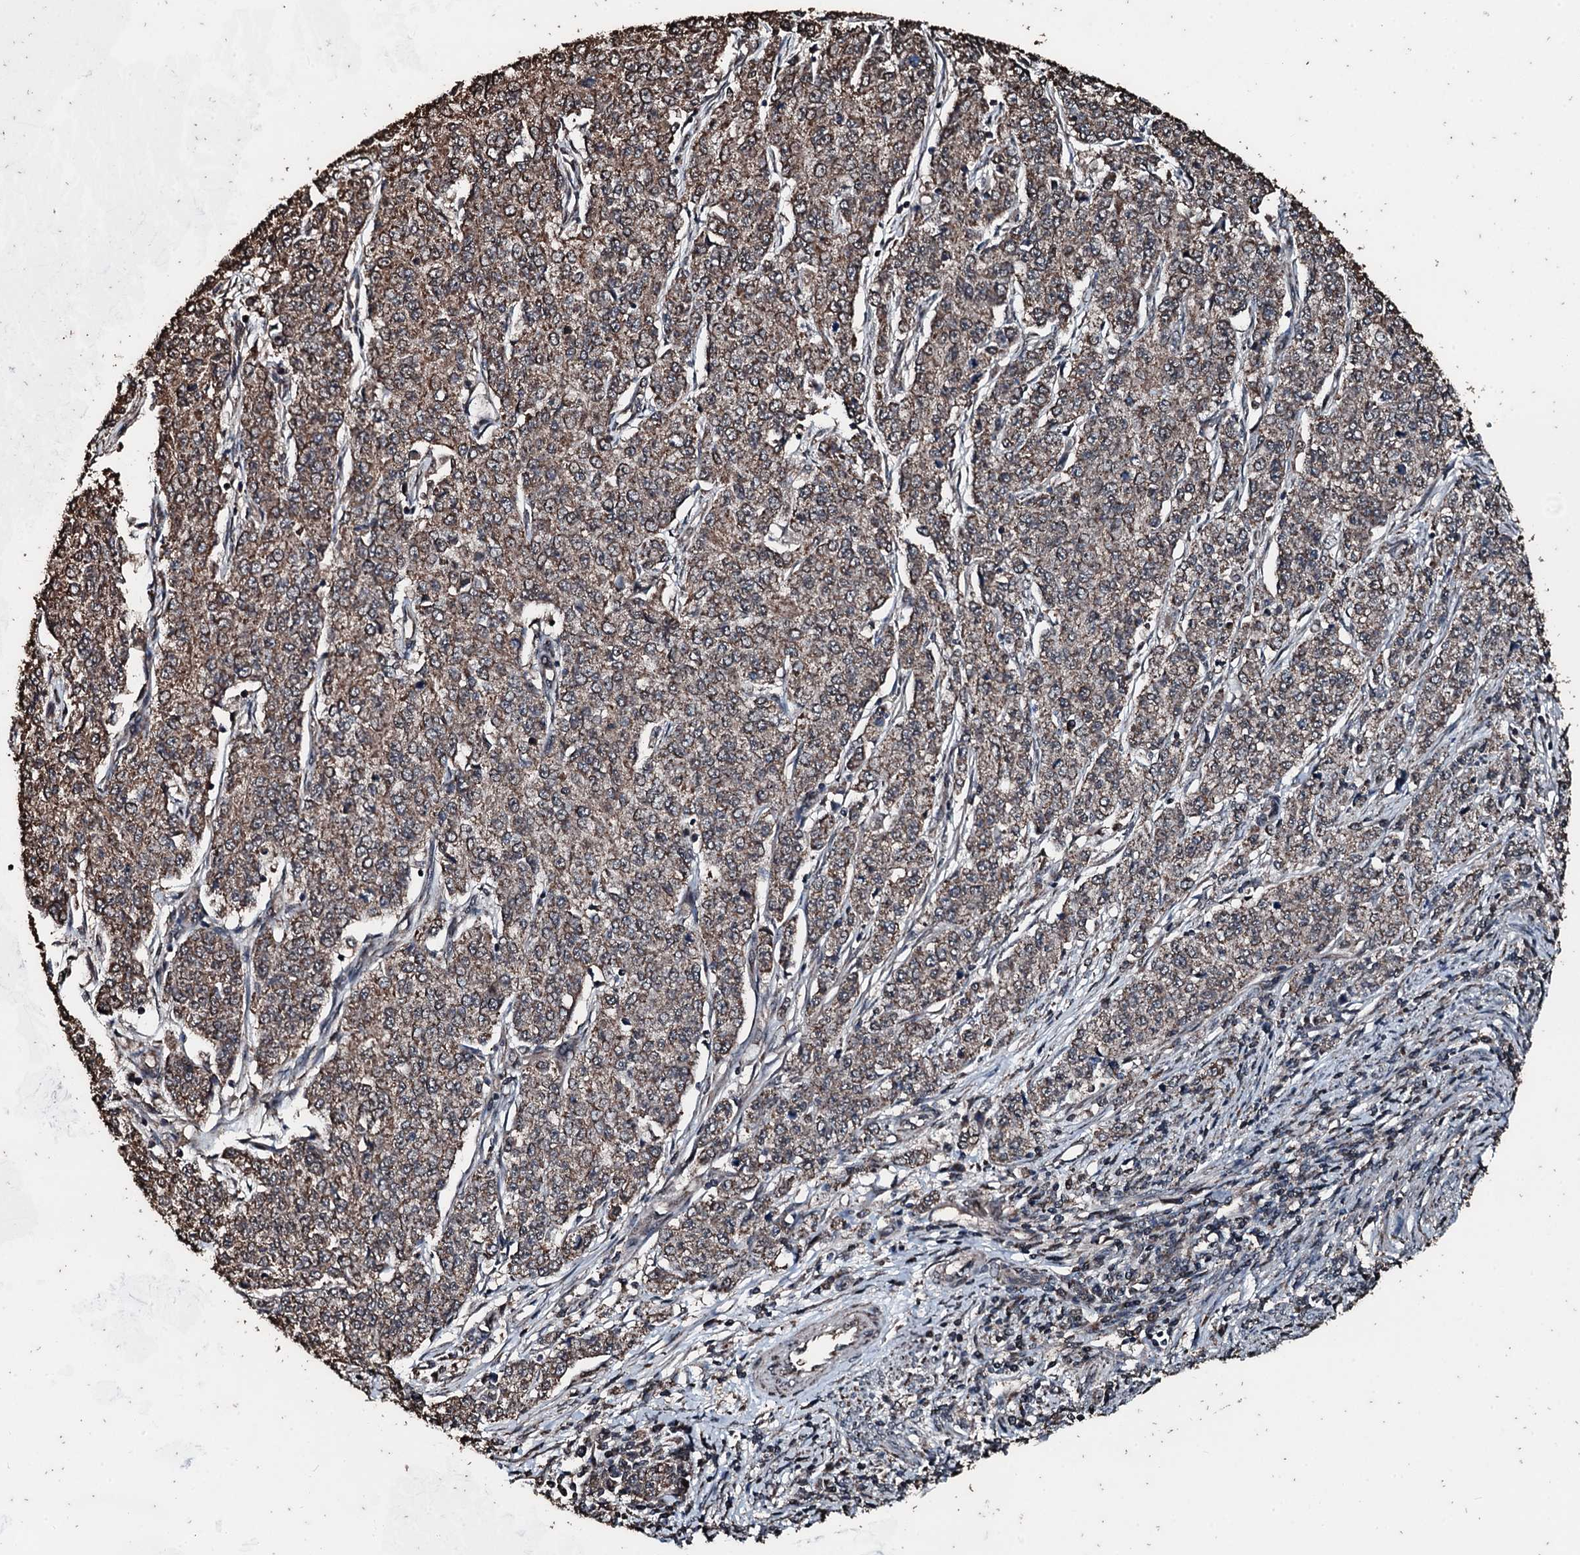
{"staining": {"intensity": "weak", "quantity": "25%-75%", "location": "cytoplasmic/membranous"}, "tissue": "endometrial cancer", "cell_type": "Tumor cells", "image_type": "cancer", "snomed": [{"axis": "morphology", "description": "Adenocarcinoma, NOS"}, {"axis": "topography", "description": "Endometrium"}], "caption": "Endometrial cancer (adenocarcinoma) stained with DAB immunohistochemistry (IHC) reveals low levels of weak cytoplasmic/membranous expression in about 25%-75% of tumor cells.", "gene": "FAAP24", "patient": {"sex": "female", "age": 50}}